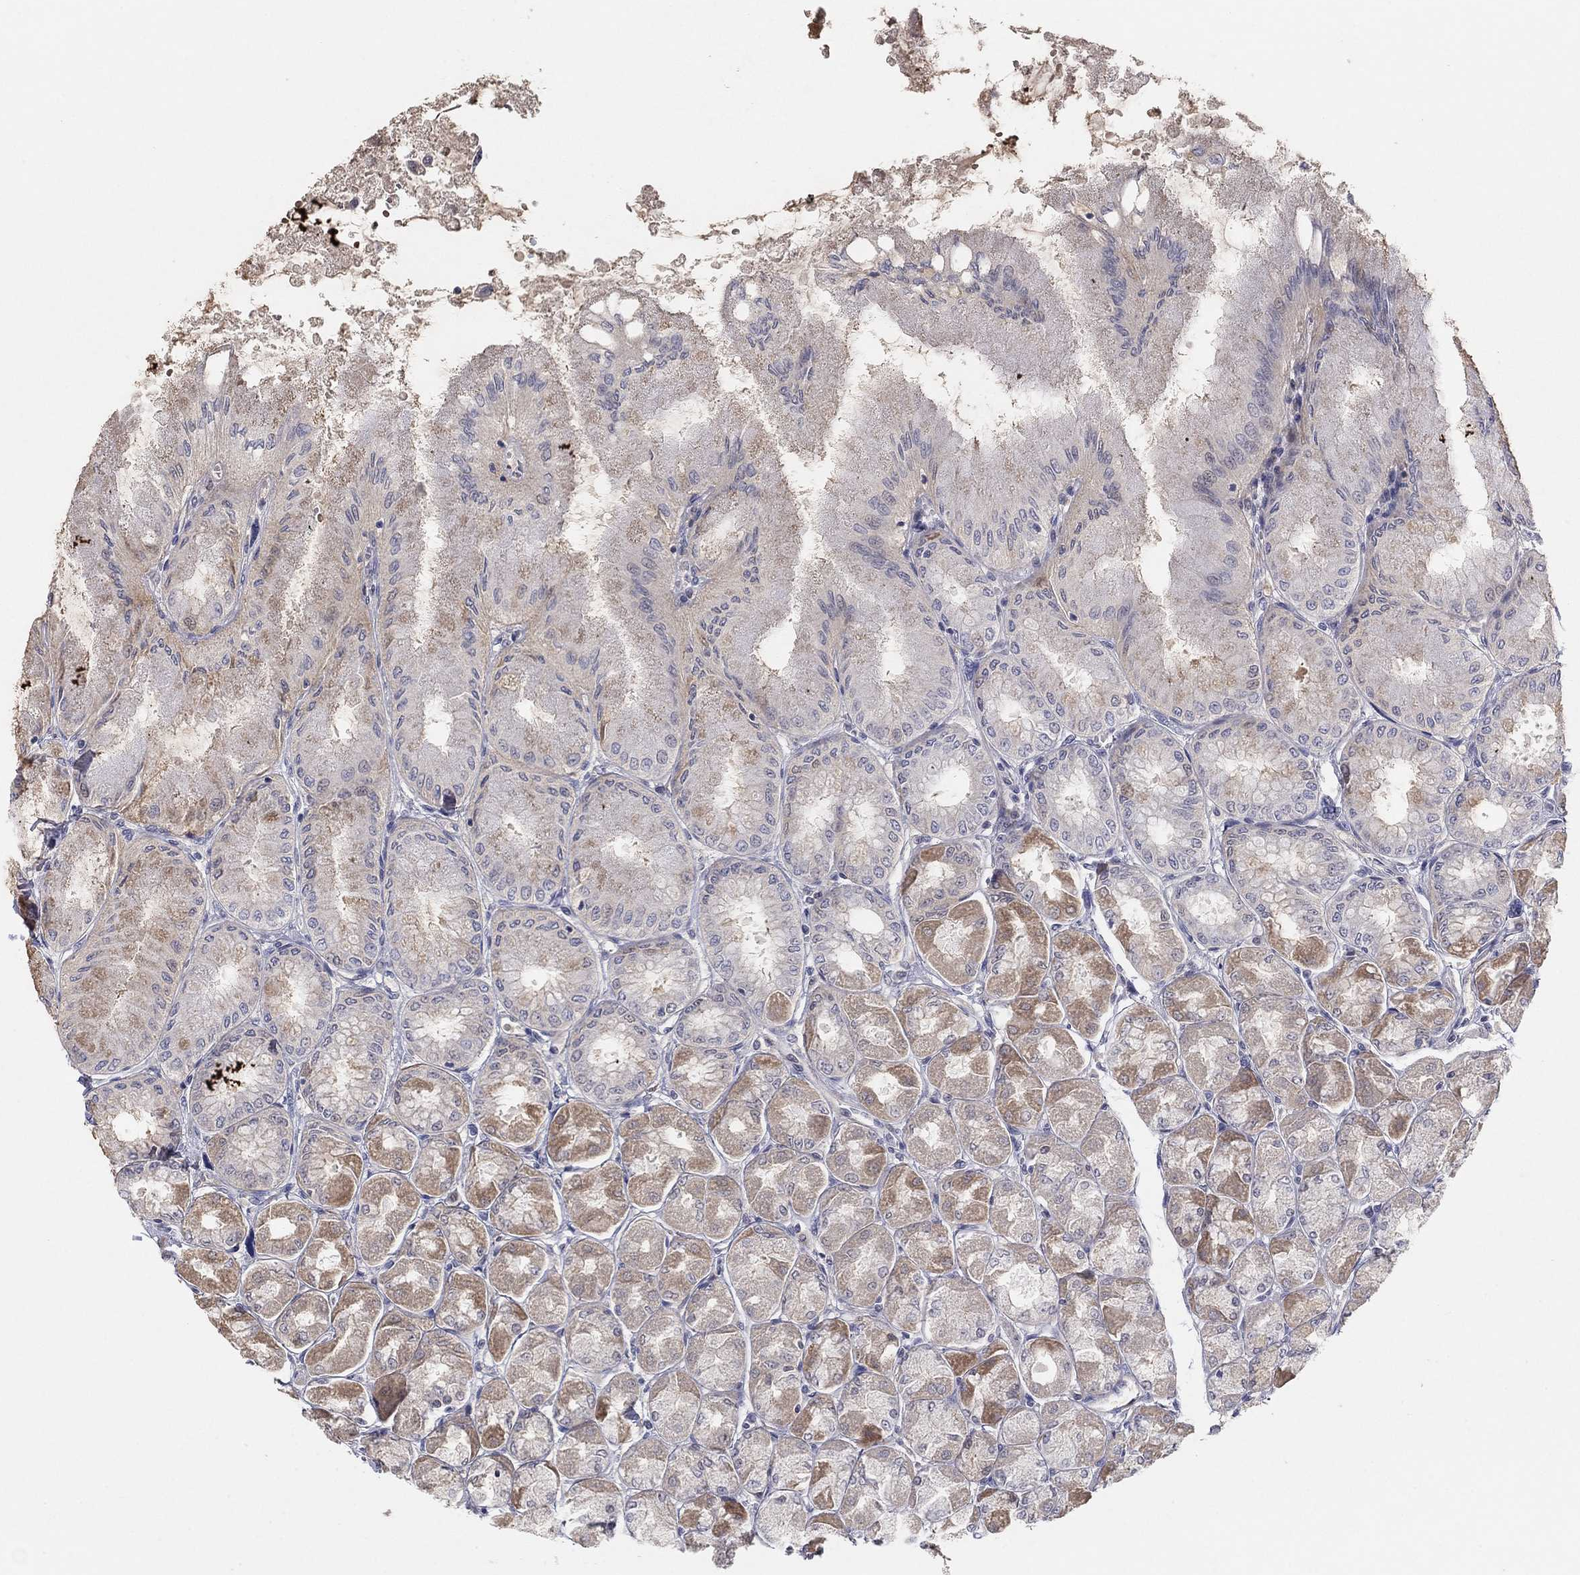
{"staining": {"intensity": "moderate", "quantity": "<25%", "location": "cytoplasmic/membranous"}, "tissue": "stomach", "cell_type": "Glandular cells", "image_type": "normal", "snomed": [{"axis": "morphology", "description": "Normal tissue, NOS"}, {"axis": "topography", "description": "Stomach, upper"}], "caption": "Protein staining of unremarkable stomach reveals moderate cytoplasmic/membranous staining in about <25% of glandular cells.", "gene": "AMN1", "patient": {"sex": "male", "age": 60}}